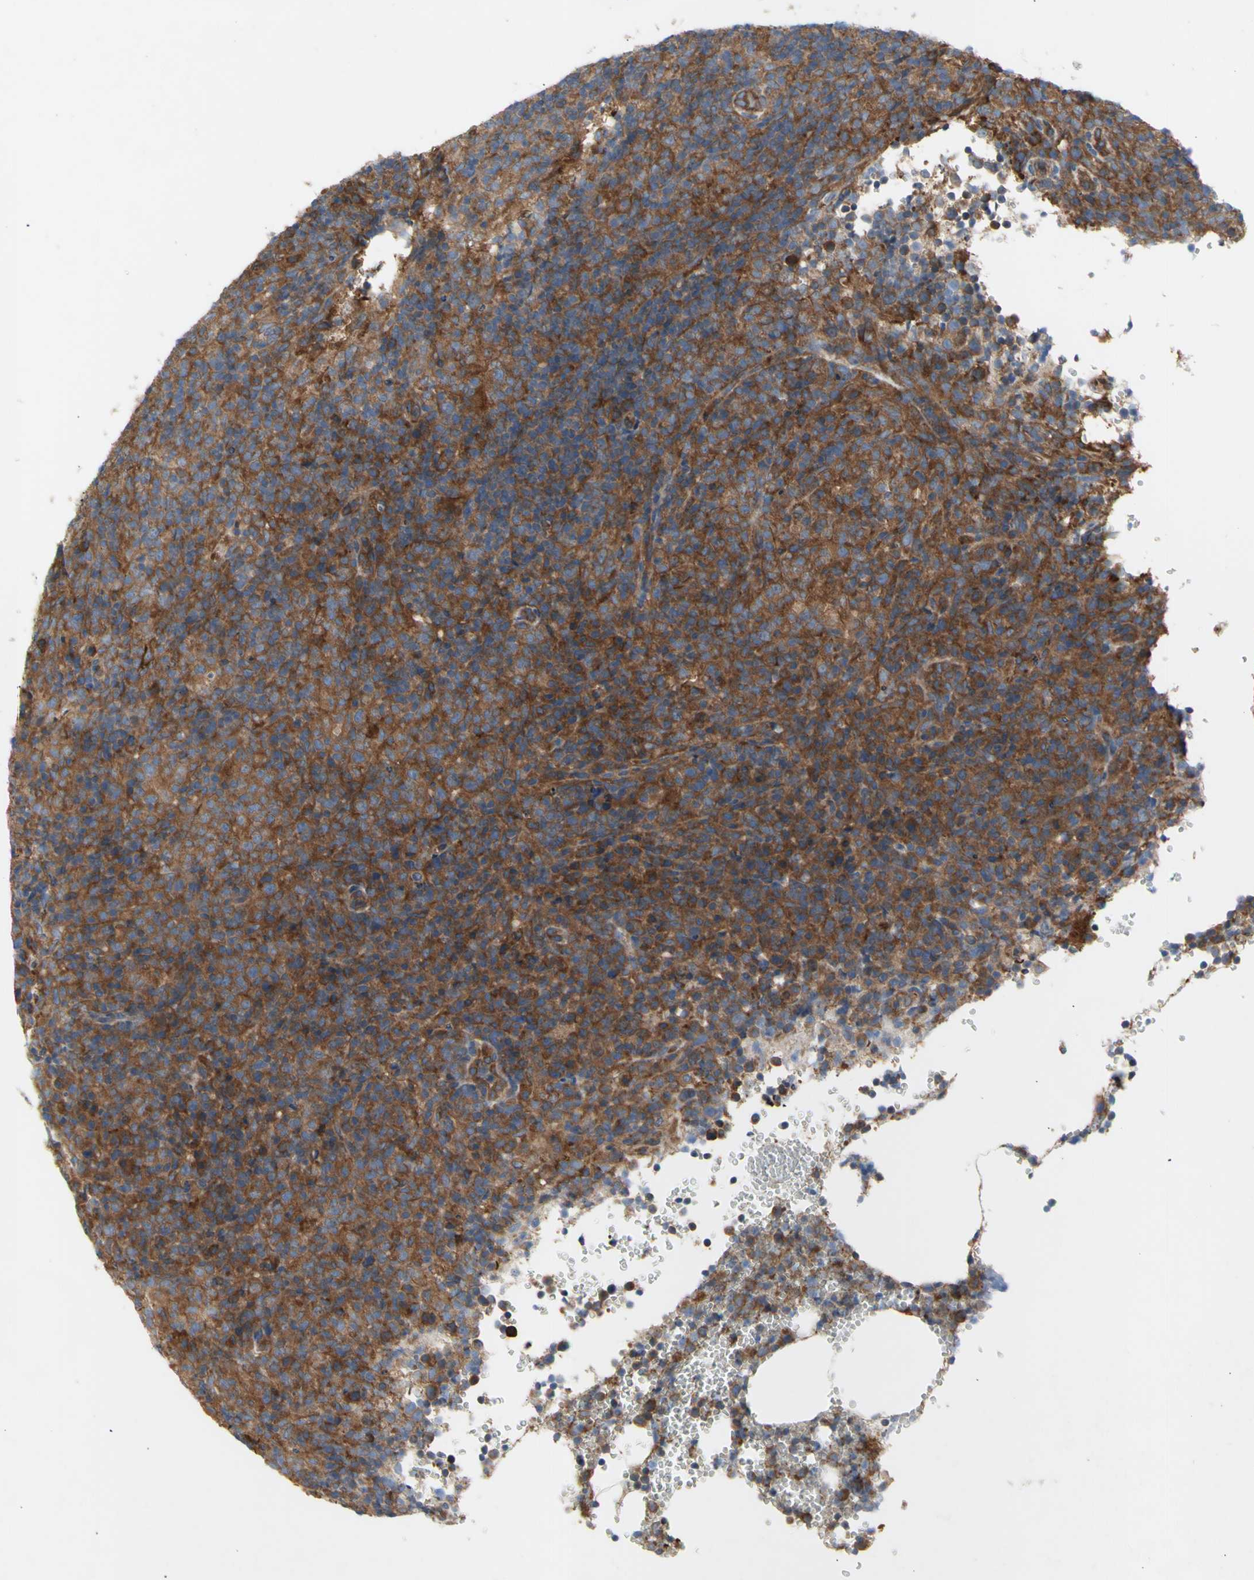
{"staining": {"intensity": "moderate", "quantity": ">75%", "location": "cytoplasmic/membranous"}, "tissue": "lymphoma", "cell_type": "Tumor cells", "image_type": "cancer", "snomed": [{"axis": "morphology", "description": "Malignant lymphoma, non-Hodgkin's type, High grade"}, {"axis": "topography", "description": "Lymph node"}], "caption": "This histopathology image displays IHC staining of human lymphoma, with medium moderate cytoplasmic/membranous staining in about >75% of tumor cells.", "gene": "KLC1", "patient": {"sex": "female", "age": 76}}